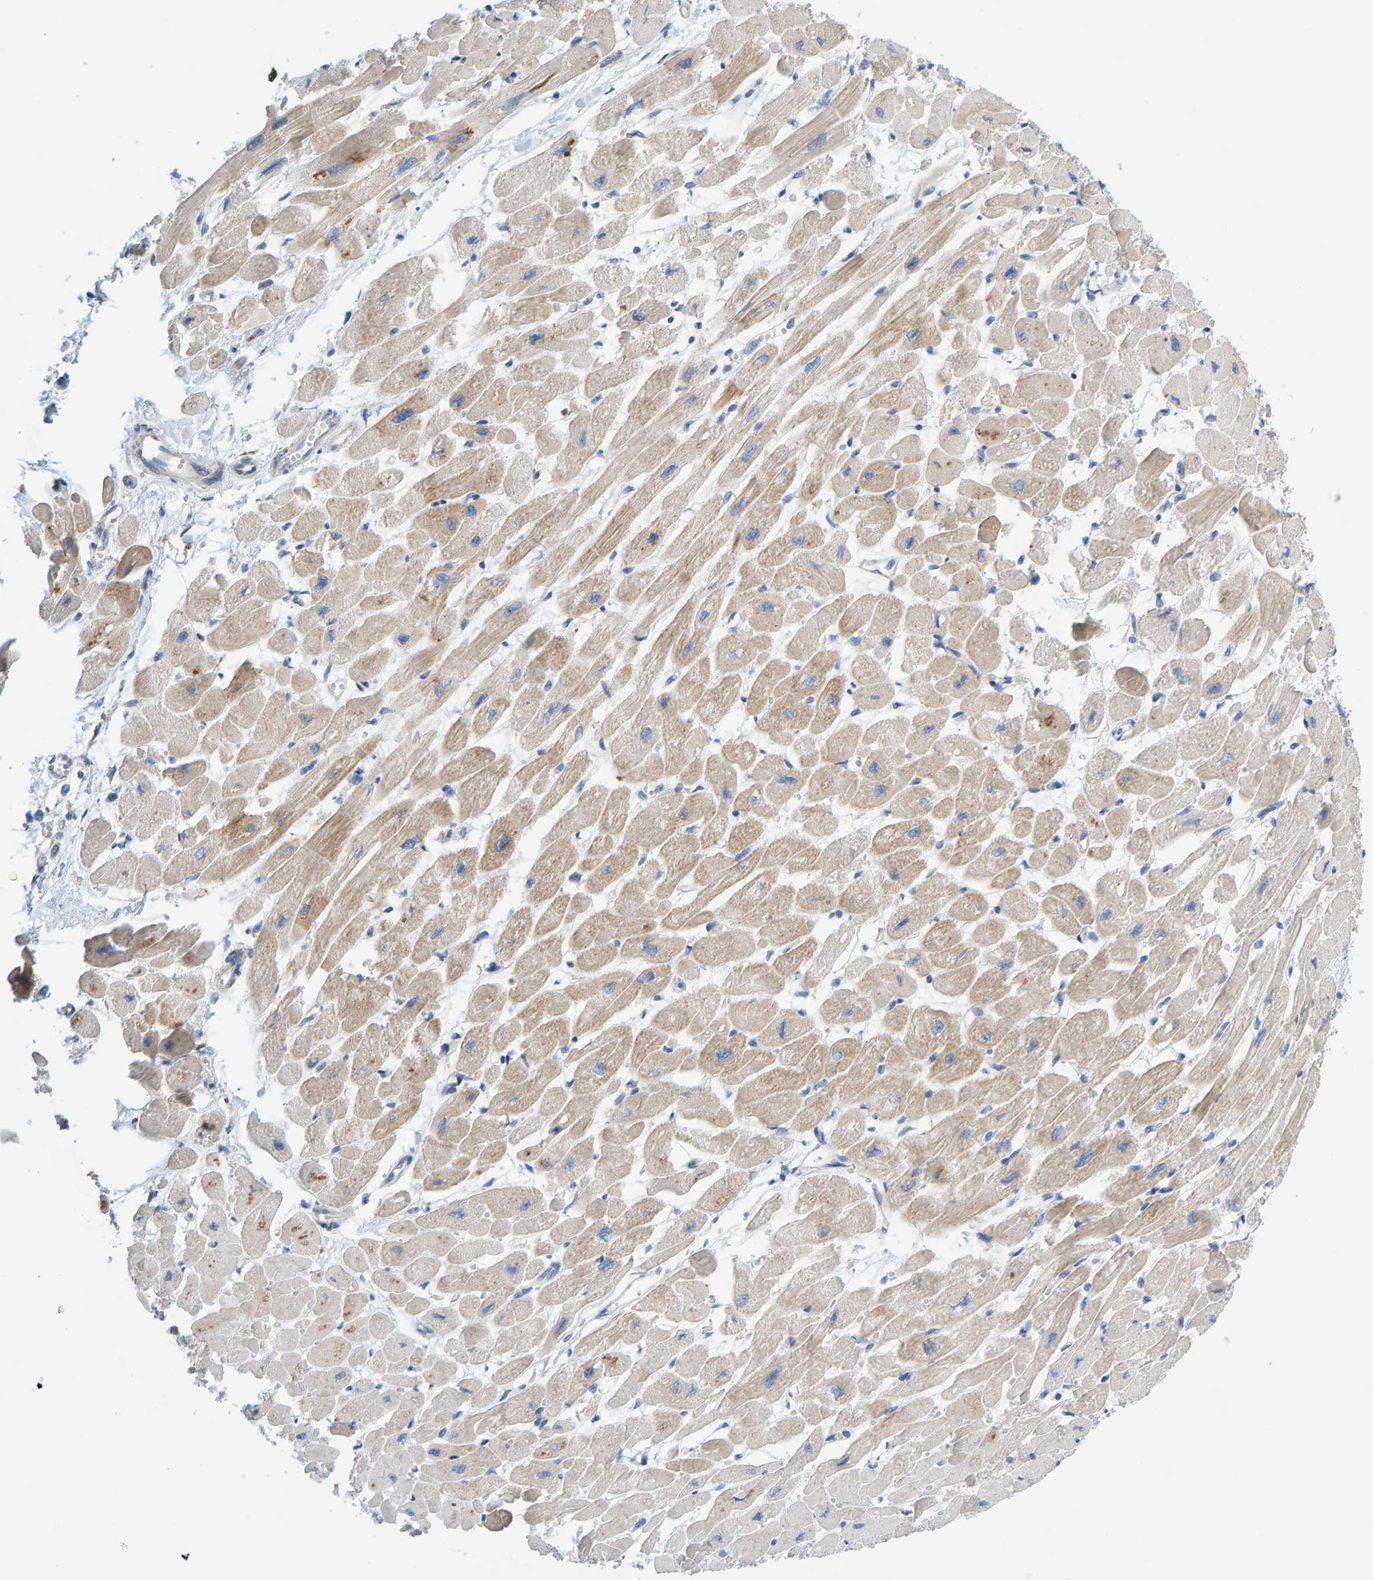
{"staining": {"intensity": "weak", "quantity": ">75%", "location": "cytoplasmic/membranous"}, "tissue": "heart muscle", "cell_type": "Cardiomyocytes", "image_type": "normal", "snomed": [{"axis": "morphology", "description": "Normal tissue, NOS"}, {"axis": "topography", "description": "Heart"}], "caption": "An IHC micrograph of normal tissue is shown. Protein staining in brown labels weak cytoplasmic/membranous positivity in heart muscle within cardiomyocytes.", "gene": "PRKD2", "patient": {"sex": "female", "age": 54}}